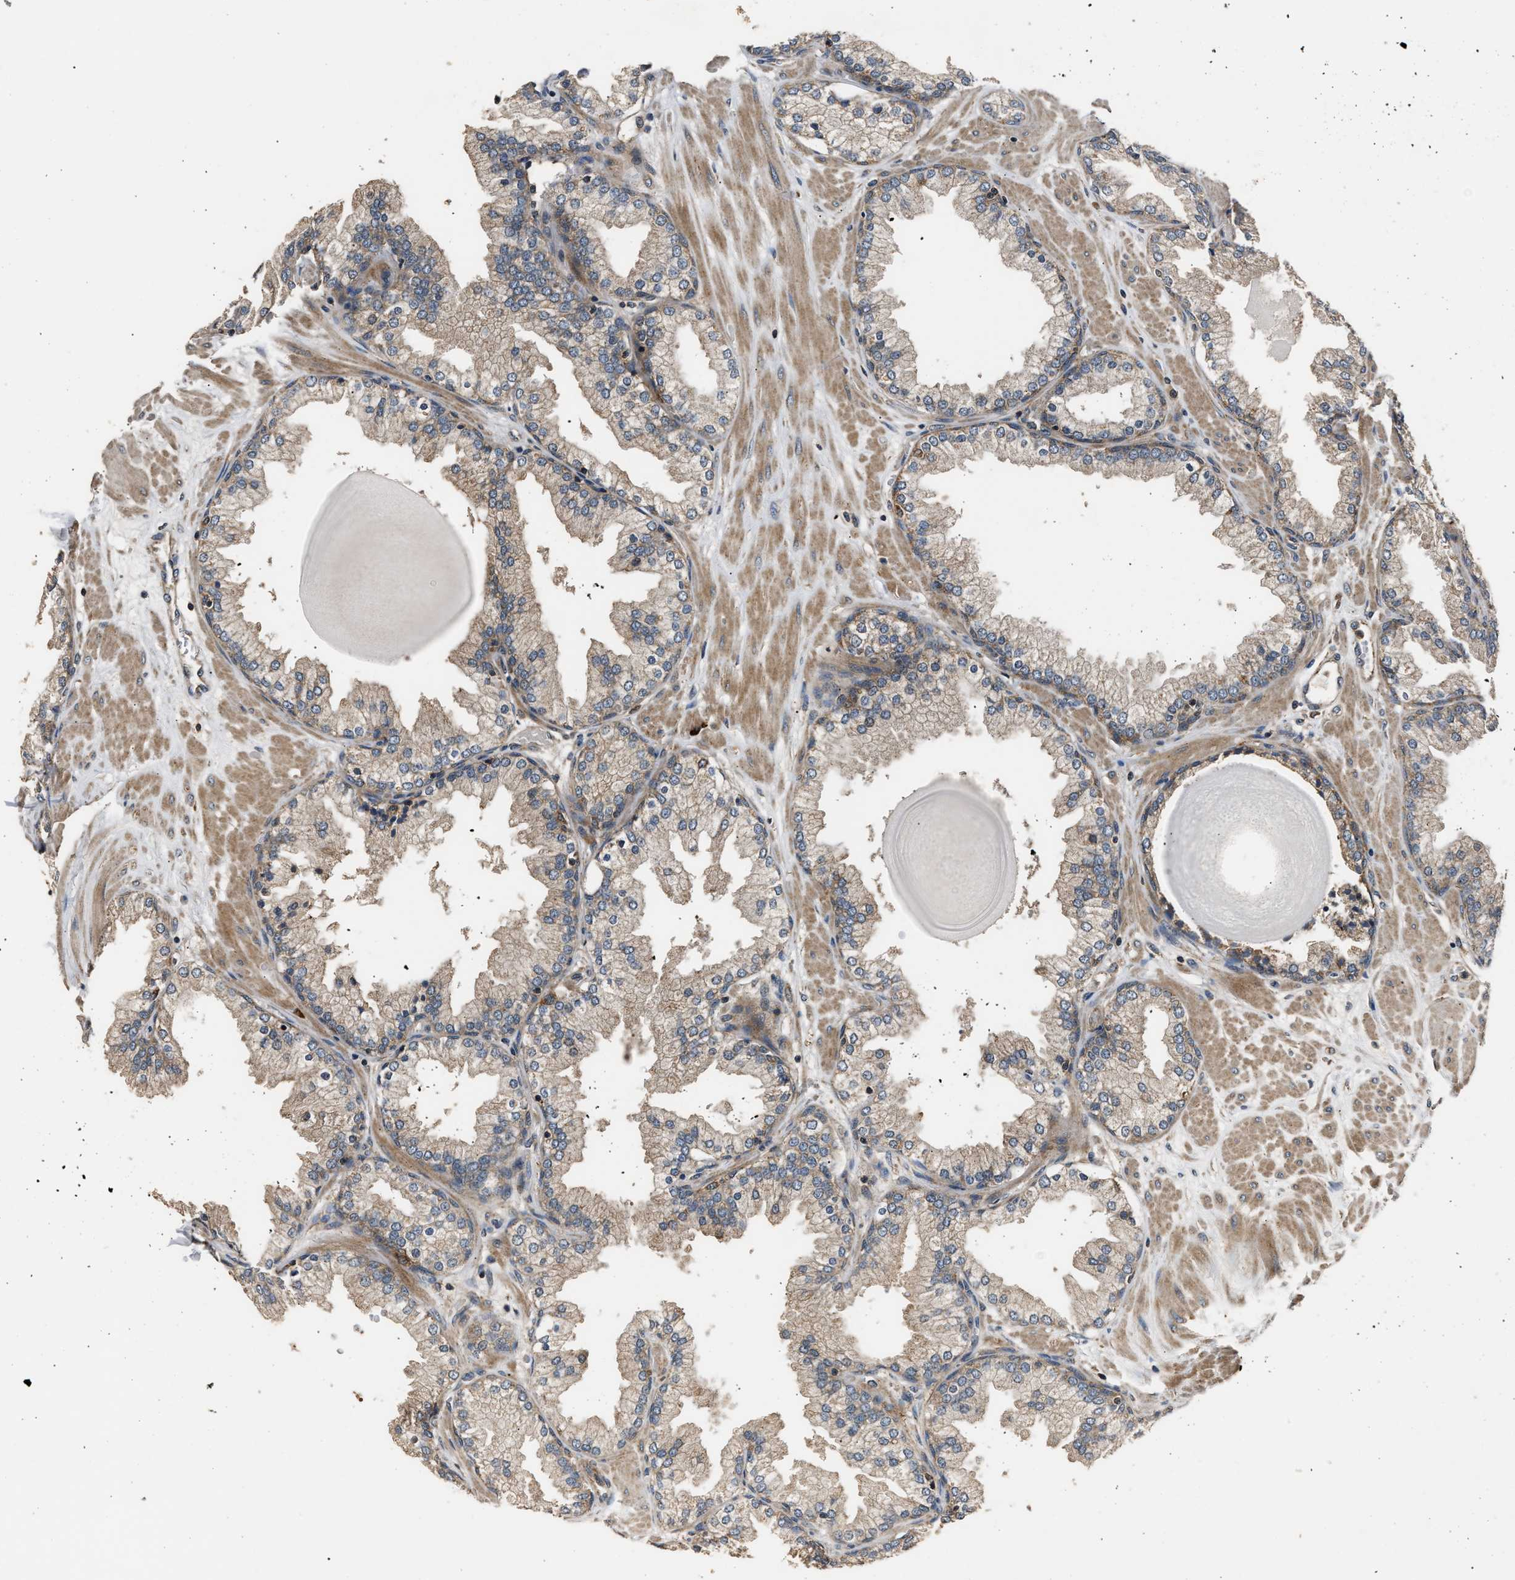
{"staining": {"intensity": "moderate", "quantity": ">75%", "location": "cytoplasmic/membranous"}, "tissue": "prostate", "cell_type": "Glandular cells", "image_type": "normal", "snomed": [{"axis": "morphology", "description": "Normal tissue, NOS"}, {"axis": "topography", "description": "Prostate"}], "caption": "A brown stain highlights moderate cytoplasmic/membranous expression of a protein in glandular cells of unremarkable prostate. The staining was performed using DAB, with brown indicating positive protein expression. Nuclei are stained blue with hematoxylin.", "gene": "IMPDH2", "patient": {"sex": "male", "age": 51}}